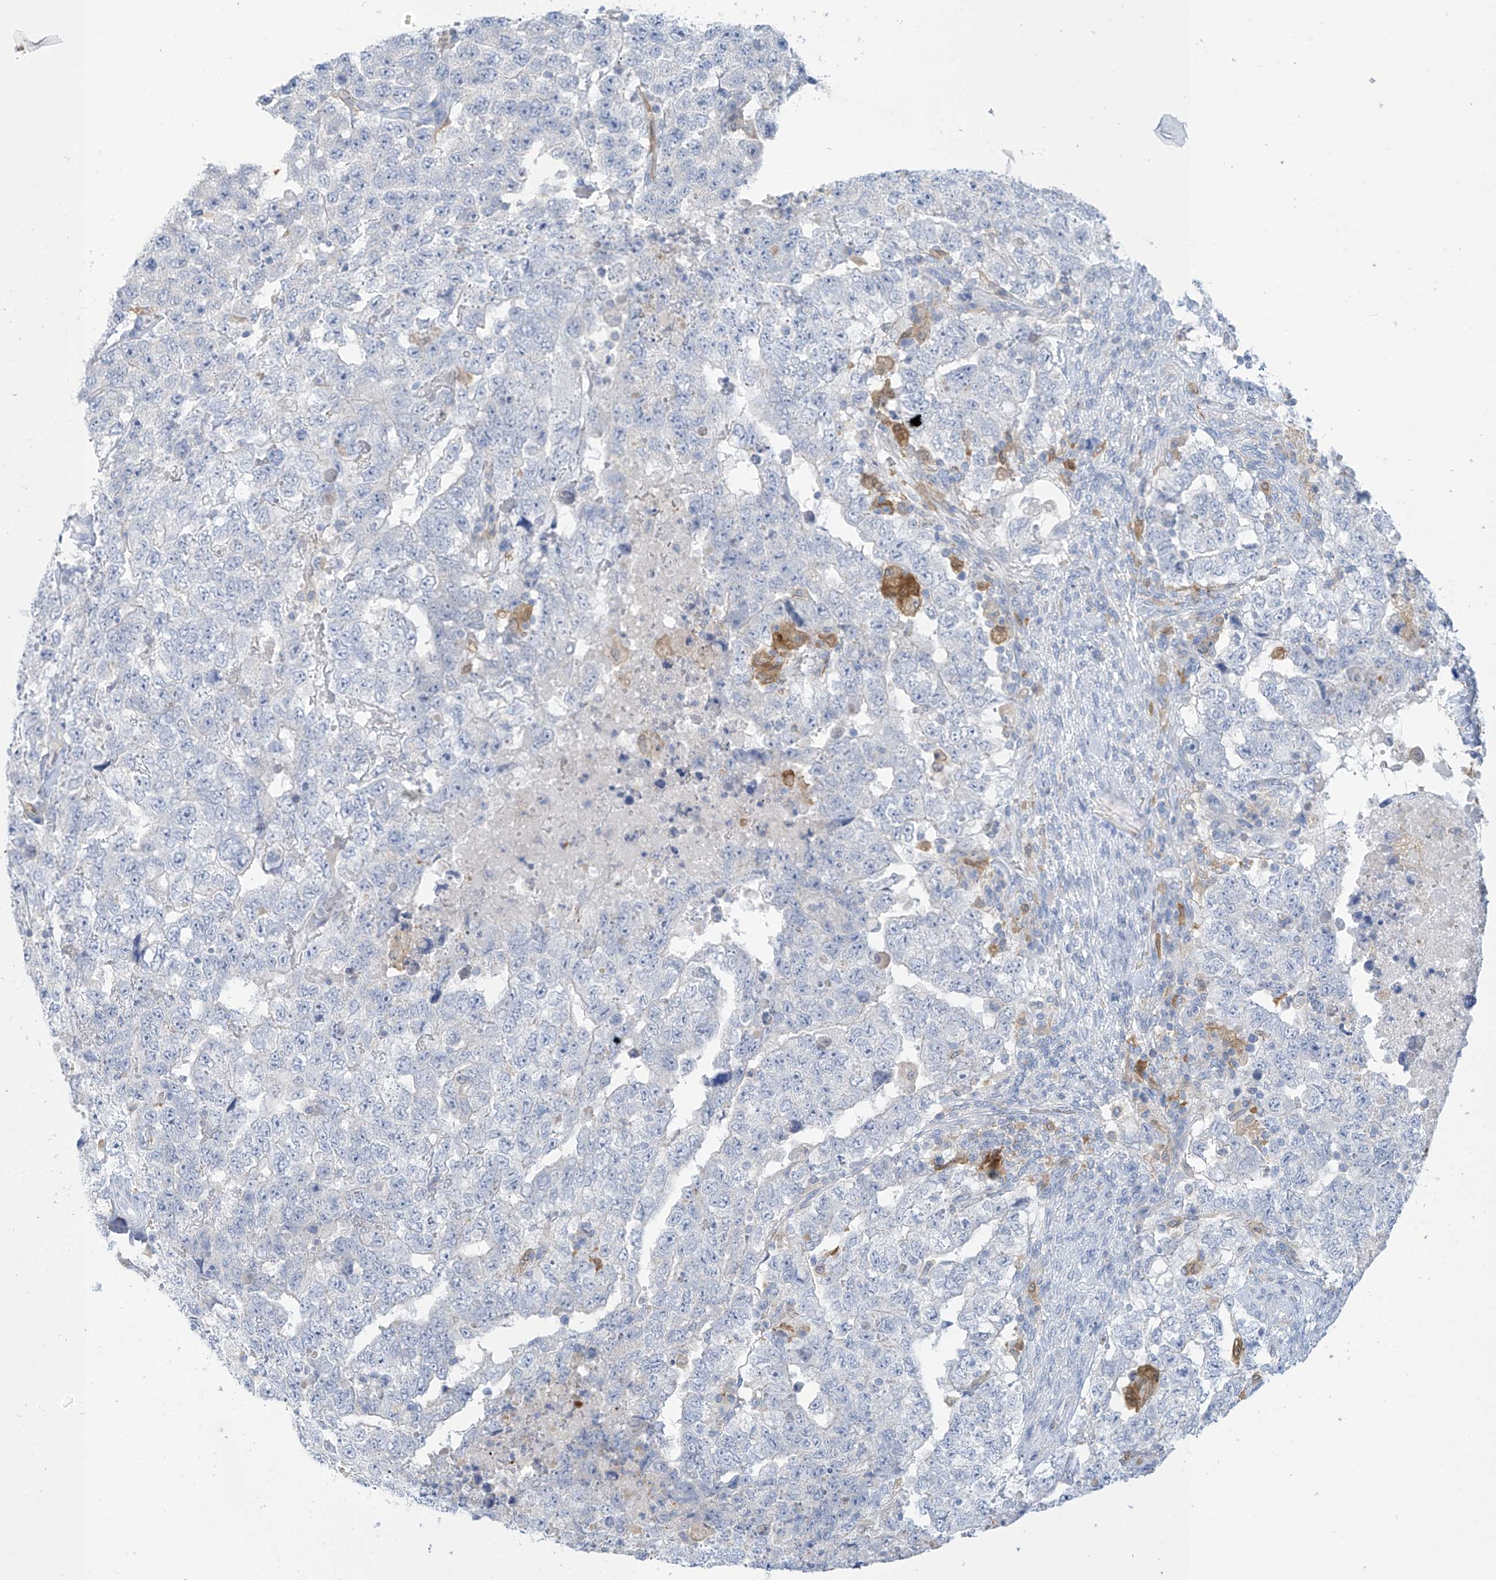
{"staining": {"intensity": "negative", "quantity": "none", "location": "none"}, "tissue": "testis cancer", "cell_type": "Tumor cells", "image_type": "cancer", "snomed": [{"axis": "morphology", "description": "Carcinoma, Embryonal, NOS"}, {"axis": "topography", "description": "Testis"}], "caption": "A high-resolution histopathology image shows immunohistochemistry staining of testis cancer, which displays no significant staining in tumor cells. The staining was performed using DAB (3,3'-diaminobenzidine) to visualize the protein expression in brown, while the nuclei were stained in blue with hematoxylin (Magnification: 20x).", "gene": "TRMT2B", "patient": {"sex": "male", "age": 36}}